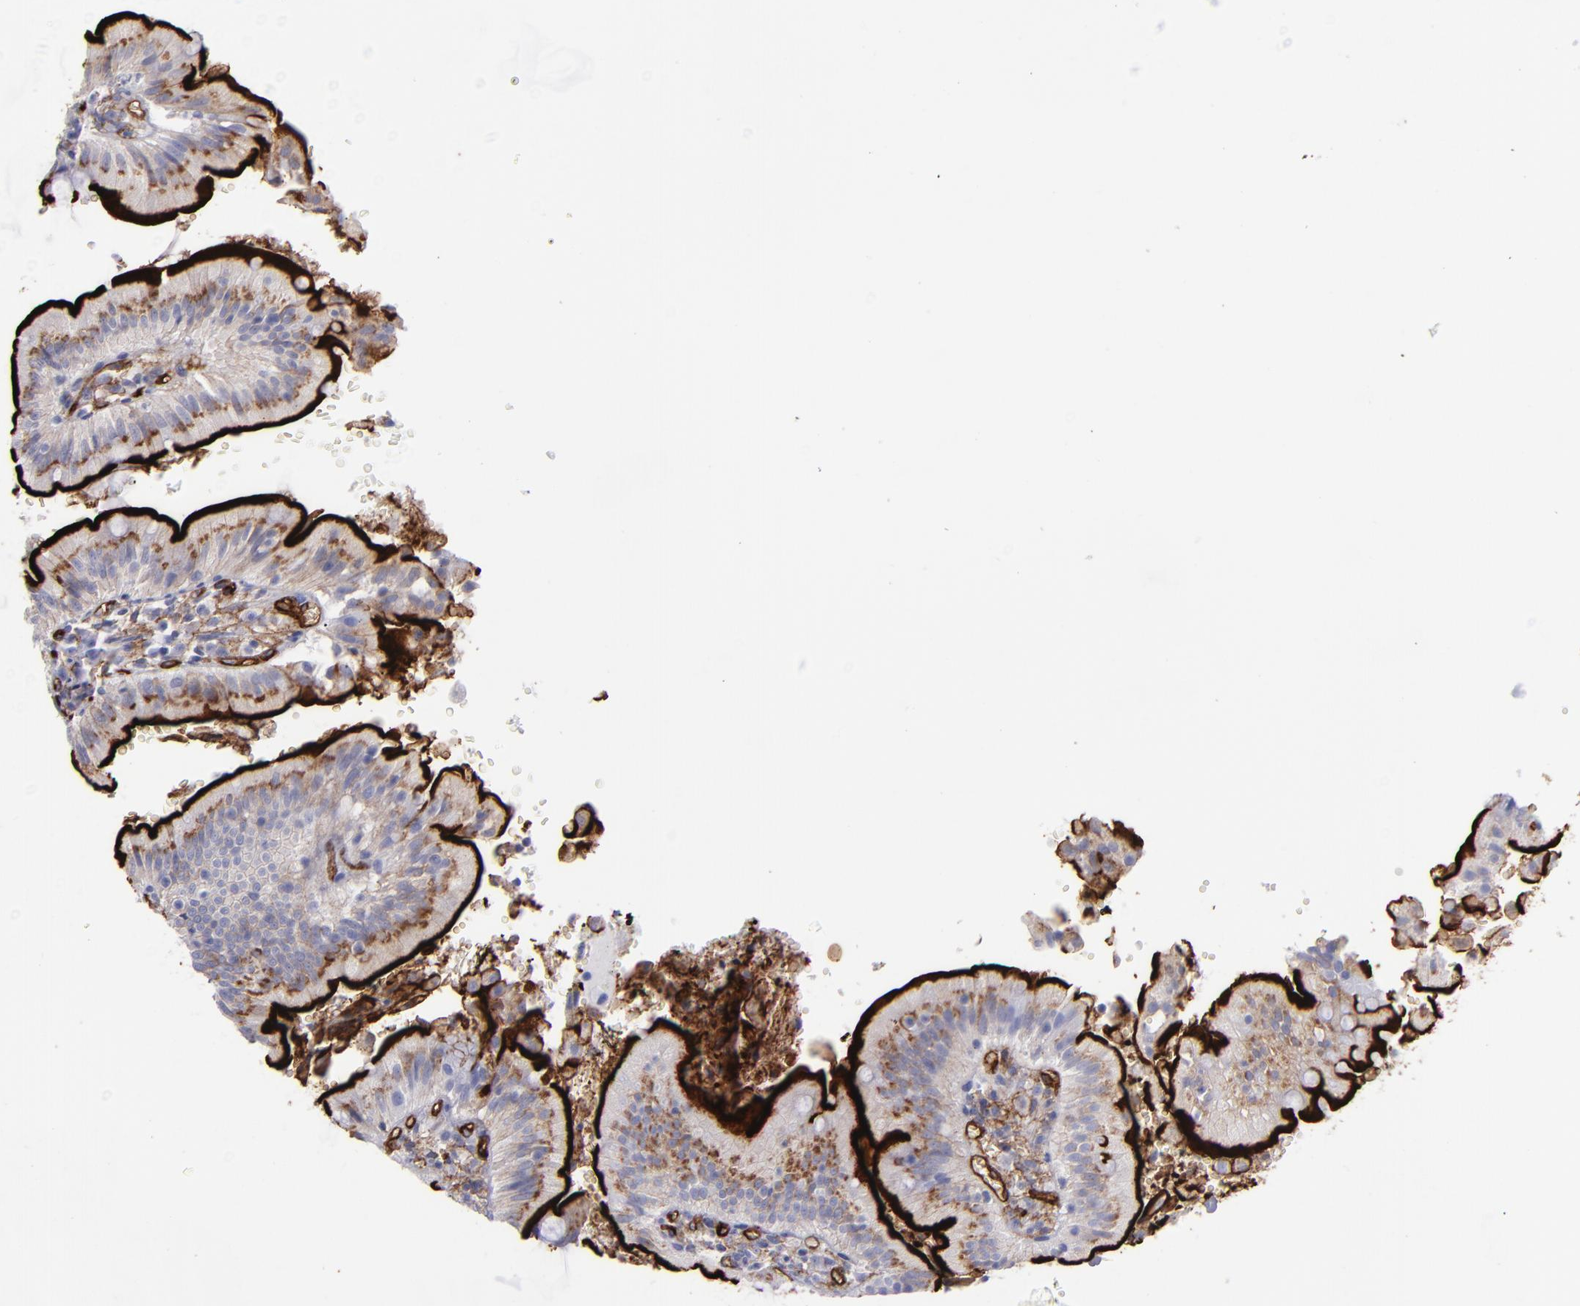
{"staining": {"intensity": "strong", "quantity": "25%-75%", "location": "cytoplasmic/membranous"}, "tissue": "small intestine", "cell_type": "Glandular cells", "image_type": "normal", "snomed": [{"axis": "morphology", "description": "Normal tissue, NOS"}, {"axis": "topography", "description": "Small intestine"}], "caption": "Immunohistochemistry (IHC) of unremarkable human small intestine exhibits high levels of strong cytoplasmic/membranous expression in approximately 25%-75% of glandular cells. The staining was performed using DAB, with brown indicating positive protein expression. Nuclei are stained blue with hematoxylin.", "gene": "ACE", "patient": {"sex": "male", "age": 71}}